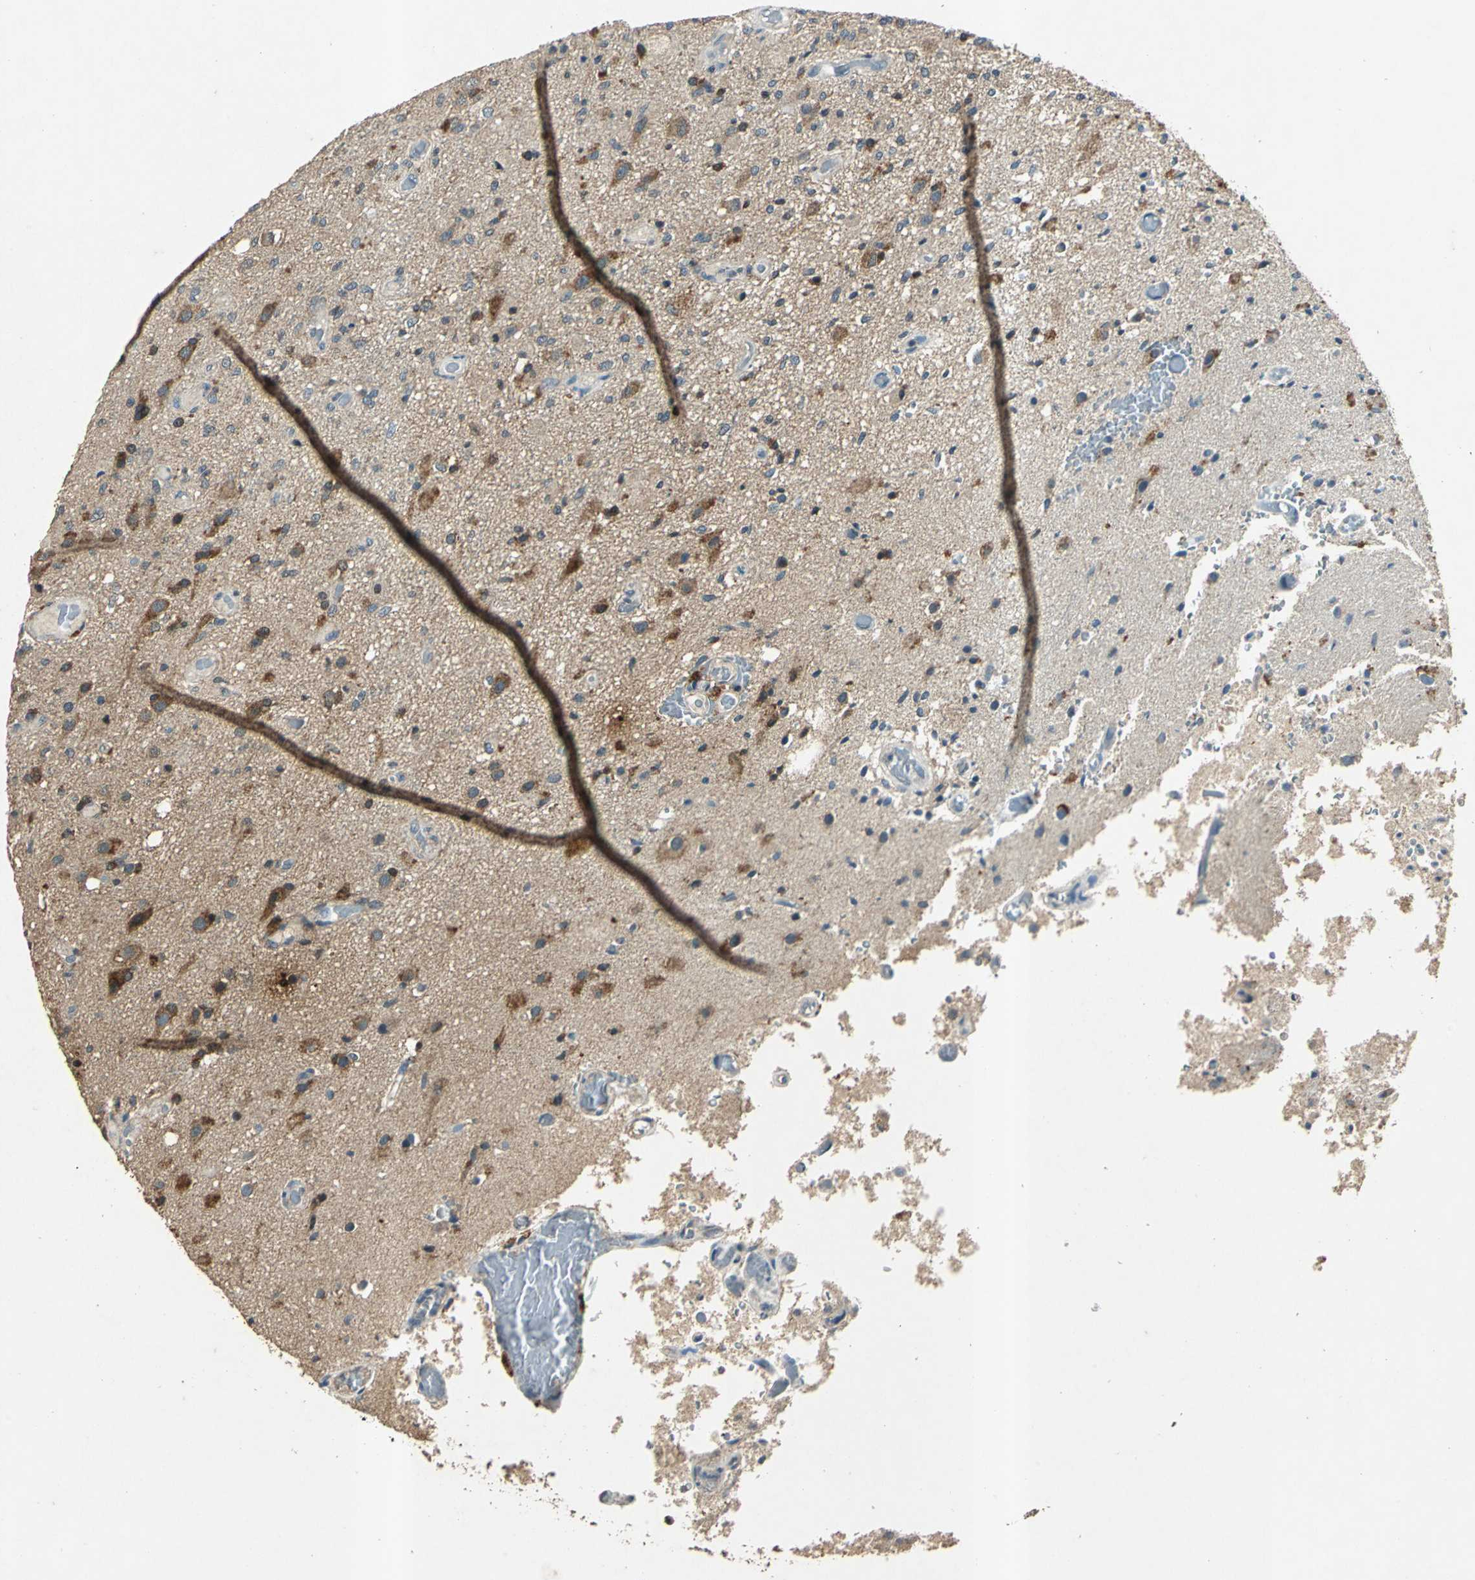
{"staining": {"intensity": "moderate", "quantity": "25%-75%", "location": "cytoplasmic/membranous"}, "tissue": "glioma", "cell_type": "Tumor cells", "image_type": "cancer", "snomed": [{"axis": "morphology", "description": "Normal tissue, NOS"}, {"axis": "morphology", "description": "Glioma, malignant, High grade"}, {"axis": "topography", "description": "Cerebral cortex"}], "caption": "Protein staining shows moderate cytoplasmic/membranous staining in about 25%-75% of tumor cells in malignant high-grade glioma. The staining was performed using DAB (3,3'-diaminobenzidine), with brown indicating positive protein expression. Nuclei are stained blue with hematoxylin.", "gene": "AHSA1", "patient": {"sex": "male", "age": 77}}